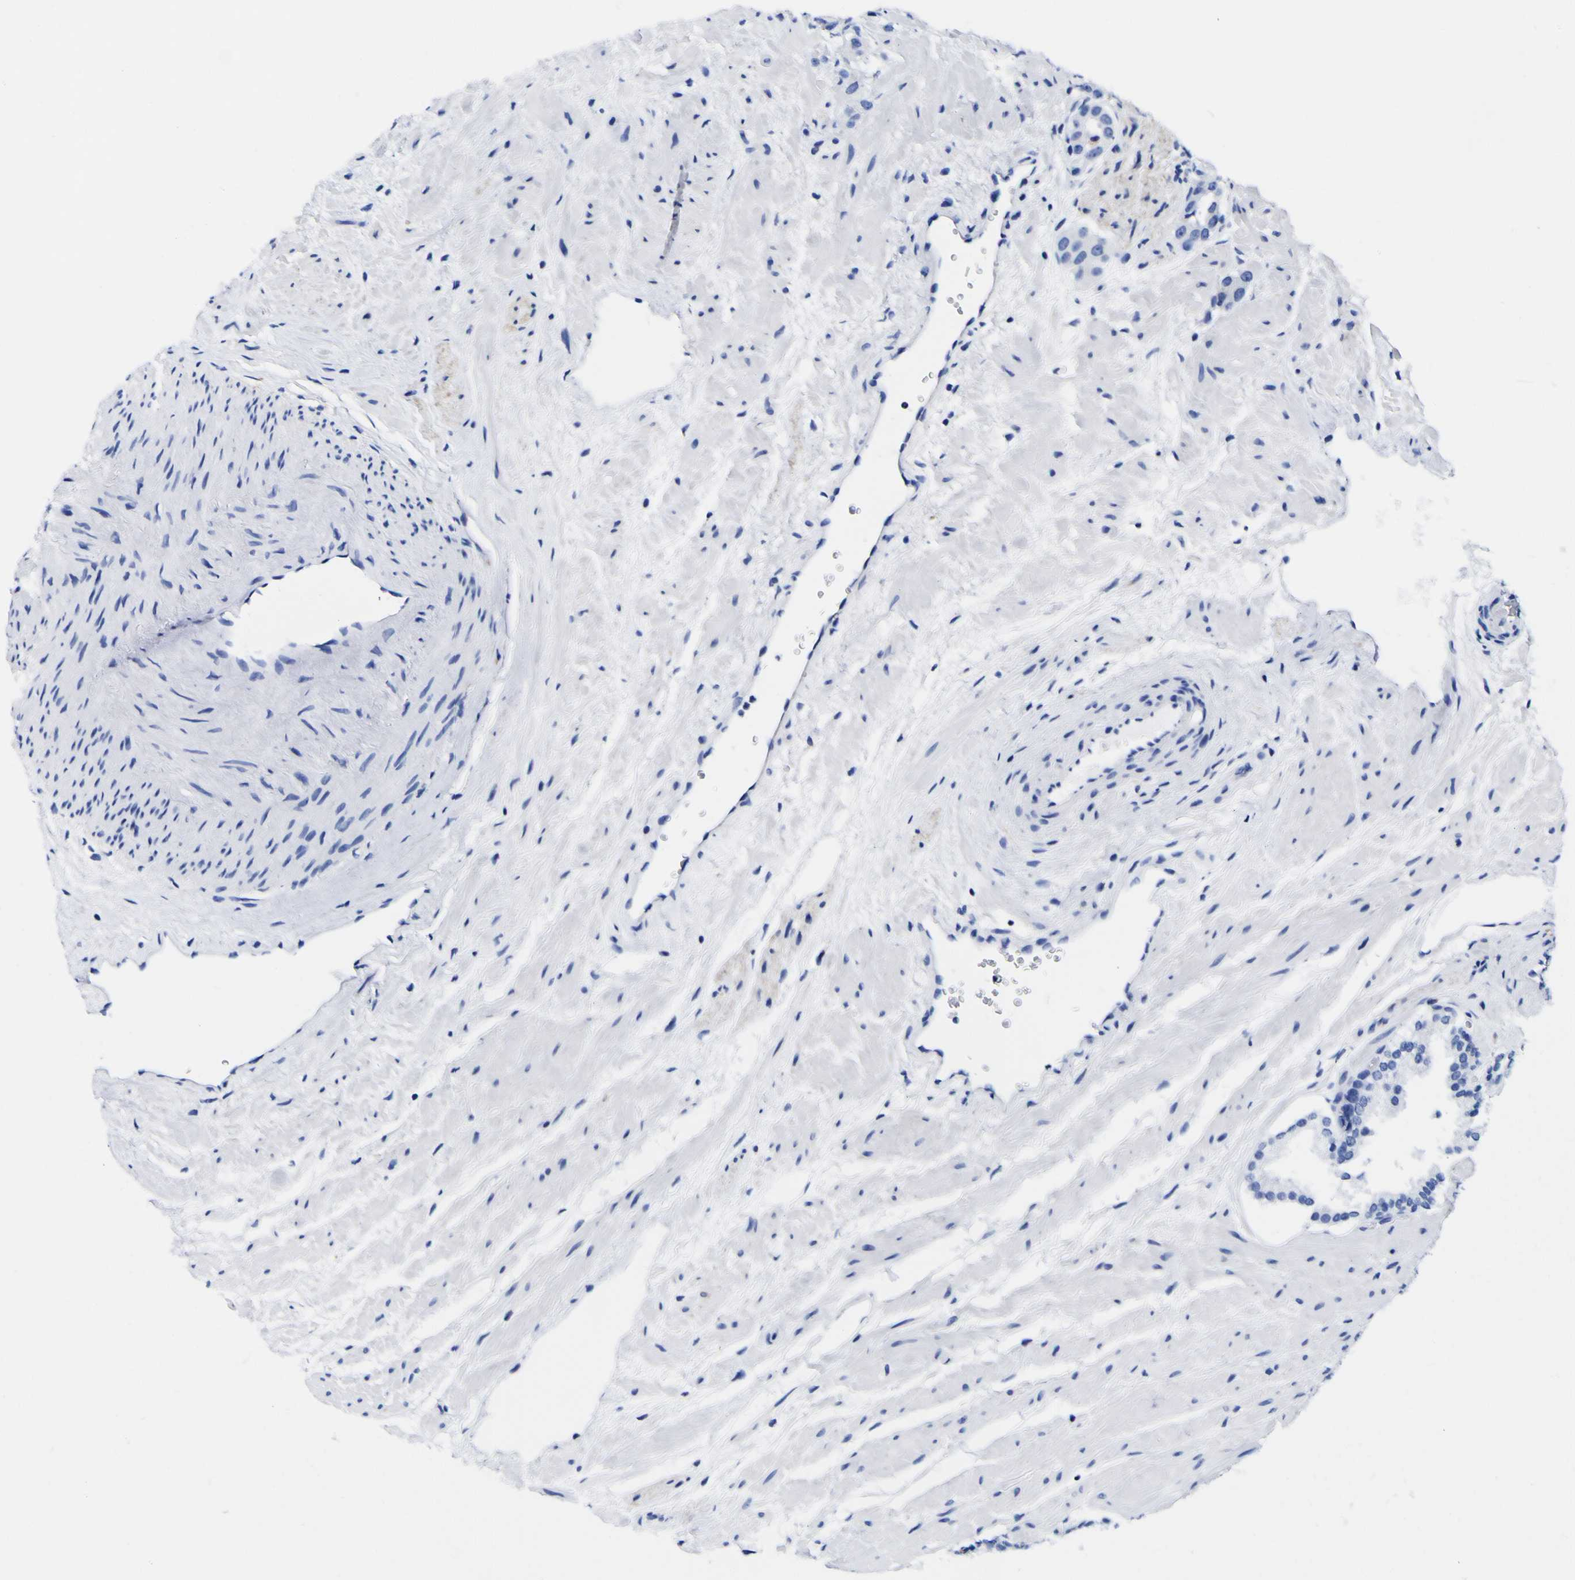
{"staining": {"intensity": "negative", "quantity": "none", "location": "none"}, "tissue": "prostate cancer", "cell_type": "Tumor cells", "image_type": "cancer", "snomed": [{"axis": "morphology", "description": "Adenocarcinoma, High grade"}, {"axis": "topography", "description": "Prostate"}], "caption": "The histopathology image reveals no significant positivity in tumor cells of prostate cancer. (DAB immunohistochemistry (IHC), high magnification).", "gene": "HLA-DQA1", "patient": {"sex": "male", "age": 64}}